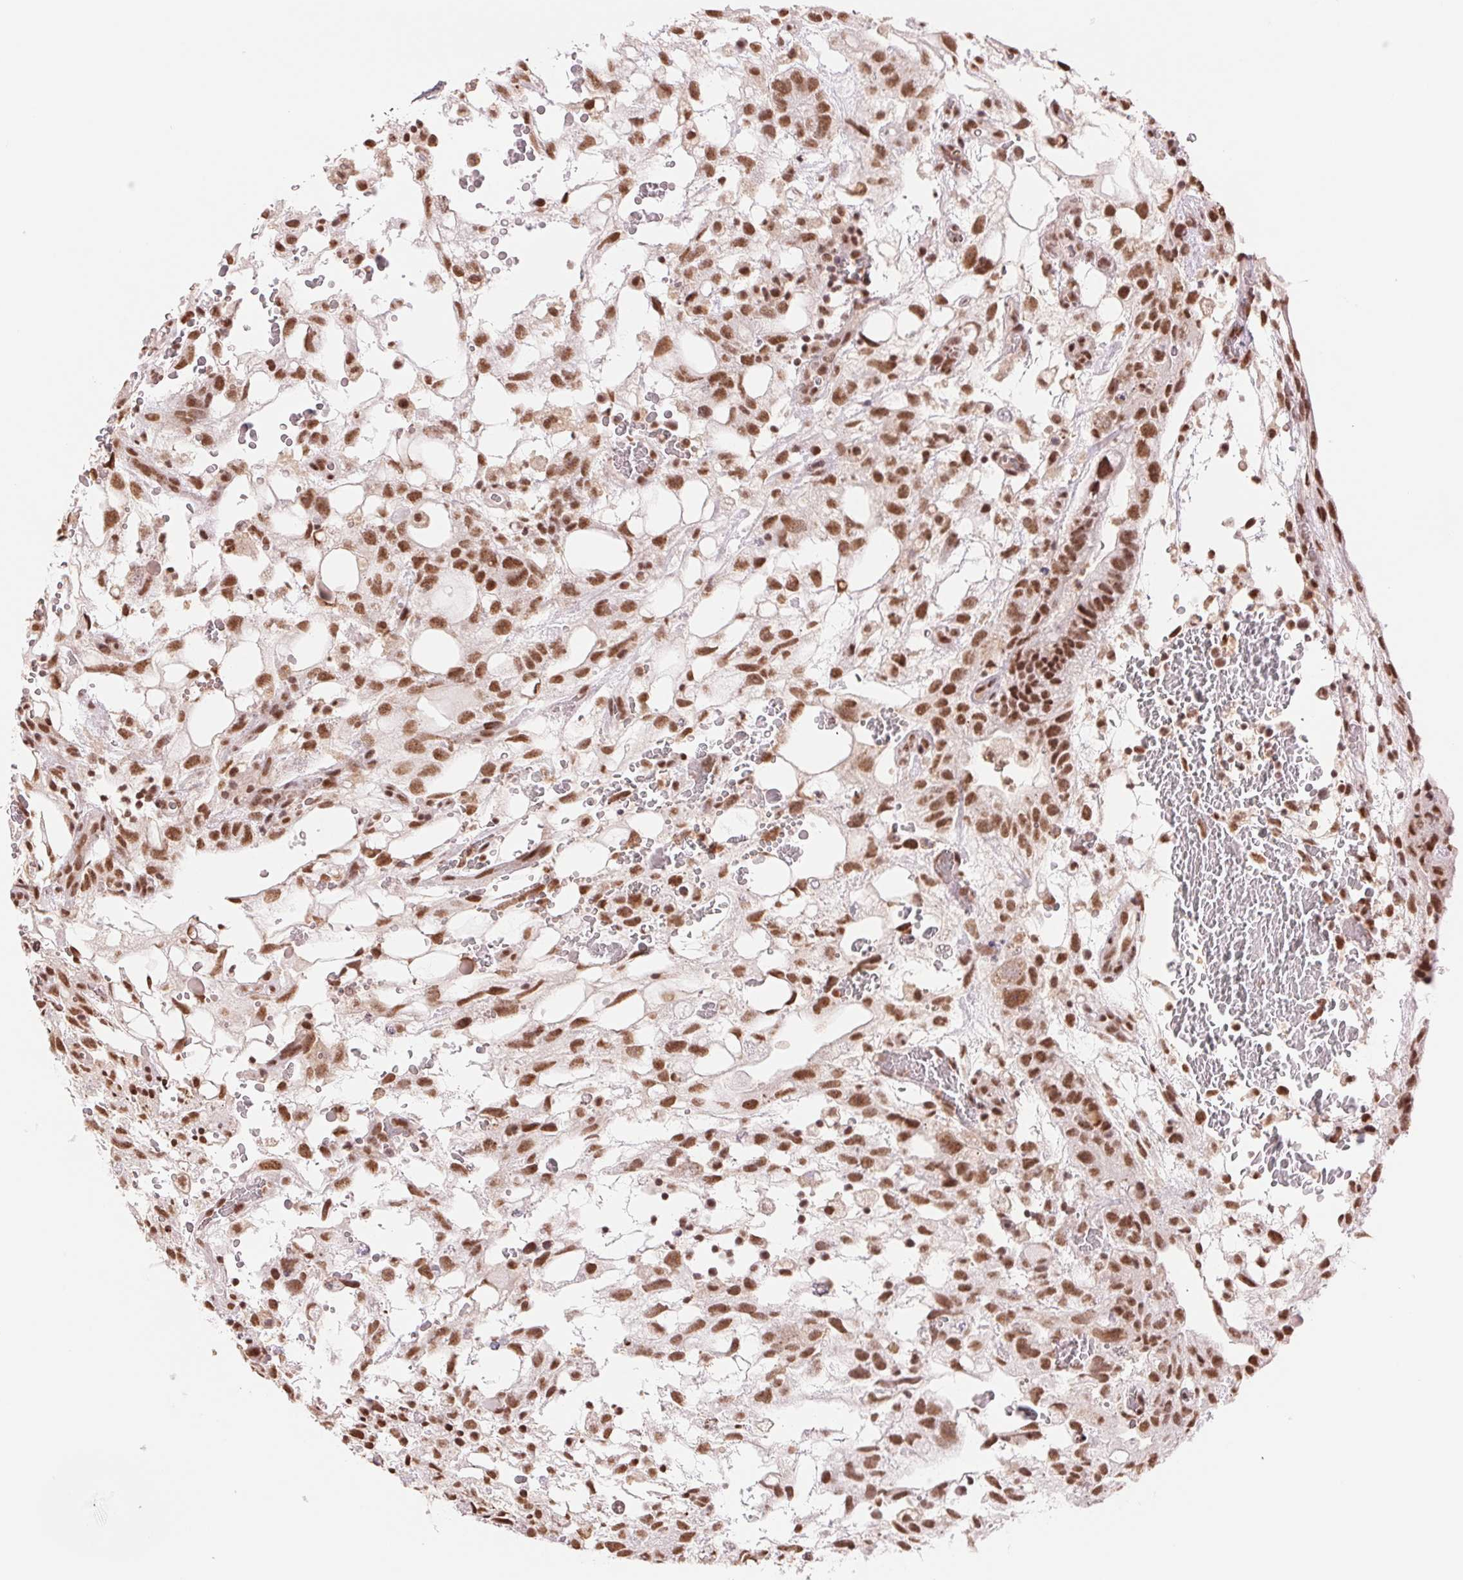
{"staining": {"intensity": "strong", "quantity": ">75%", "location": "nuclear"}, "tissue": "testis cancer", "cell_type": "Tumor cells", "image_type": "cancer", "snomed": [{"axis": "morphology", "description": "Normal tissue, NOS"}, {"axis": "morphology", "description": "Carcinoma, Embryonal, NOS"}, {"axis": "topography", "description": "Testis"}], "caption": "Immunohistochemistry photomicrograph of embryonal carcinoma (testis) stained for a protein (brown), which shows high levels of strong nuclear staining in approximately >75% of tumor cells.", "gene": "SREK1", "patient": {"sex": "male", "age": 32}}